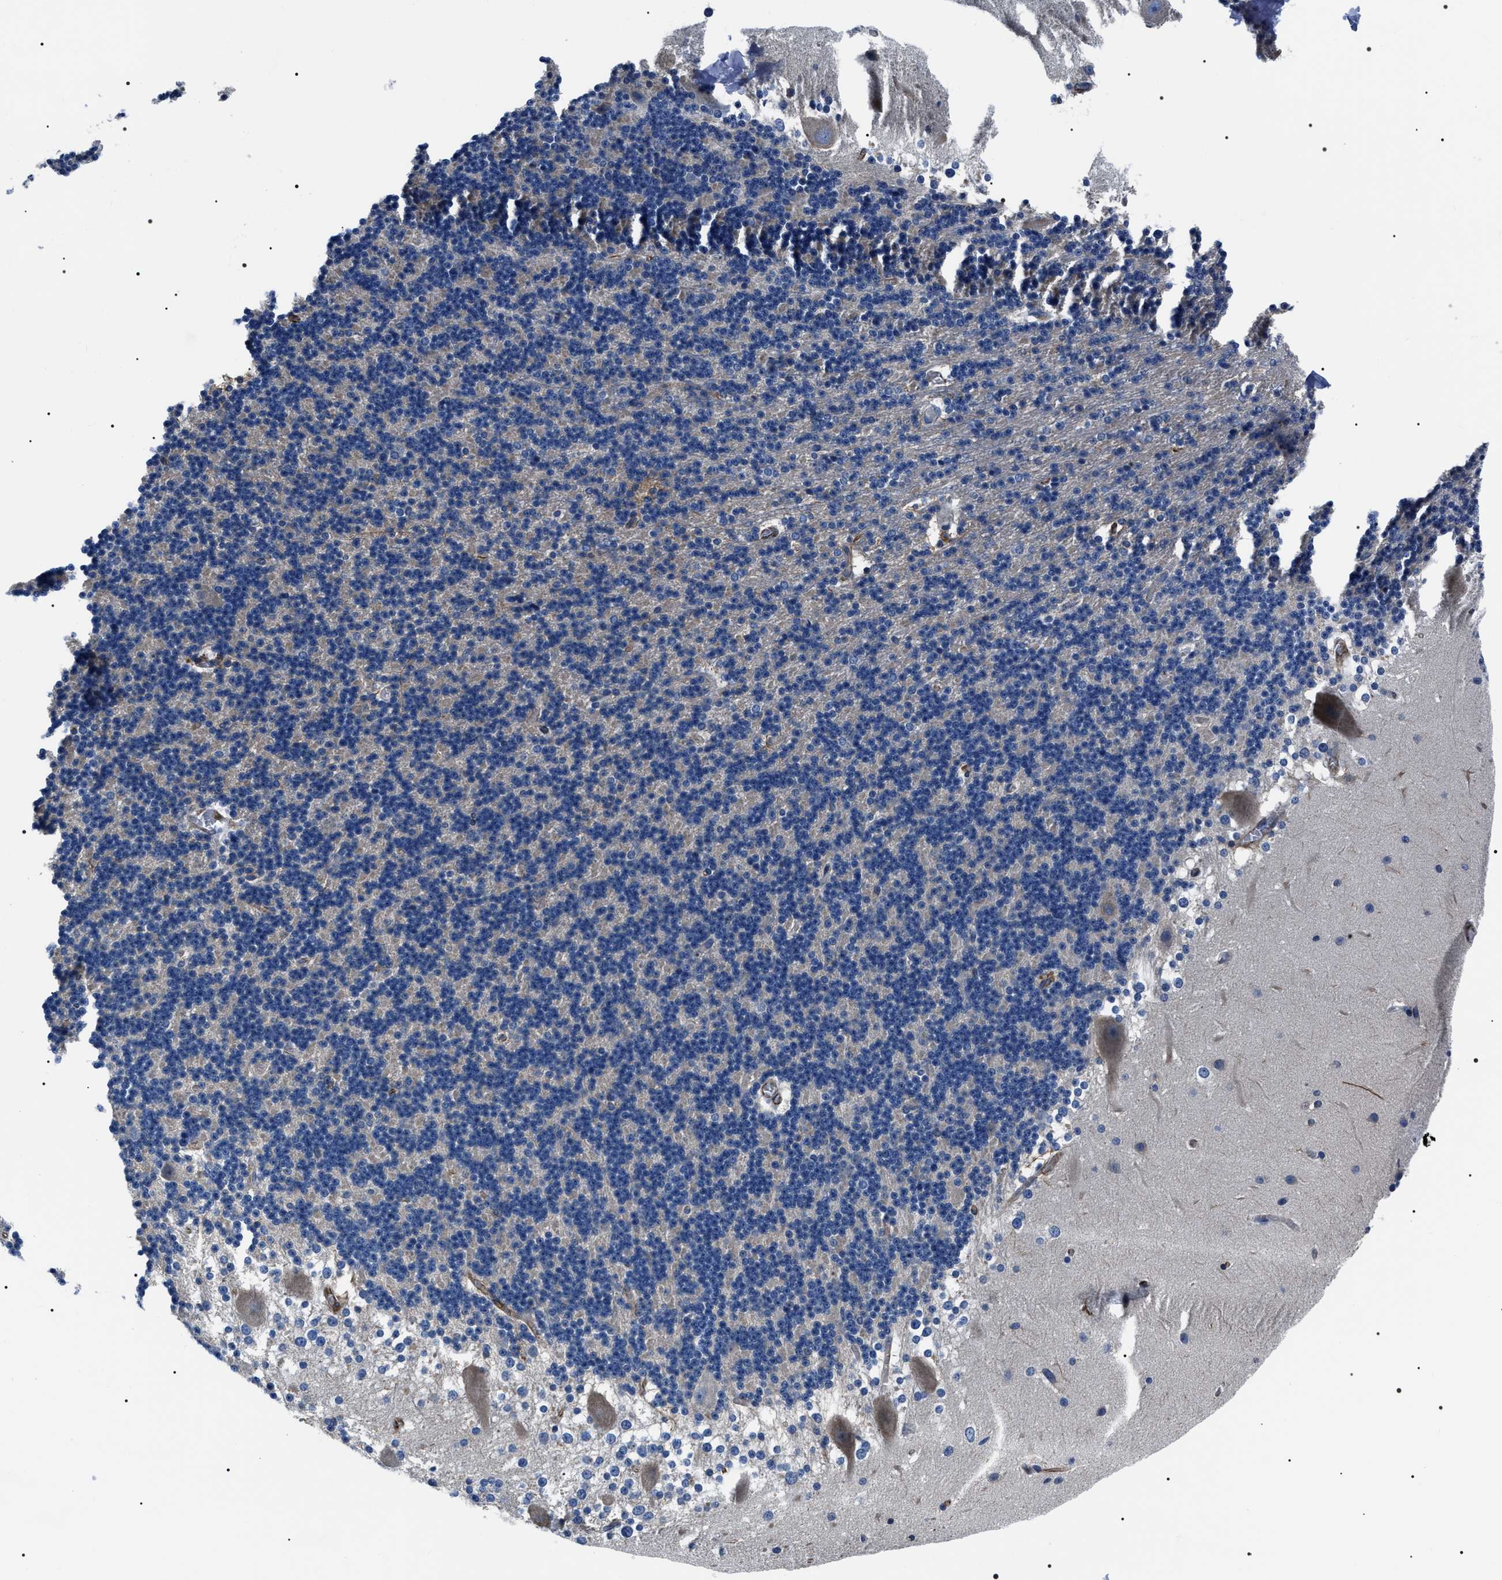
{"staining": {"intensity": "negative", "quantity": "none", "location": "none"}, "tissue": "cerebellum", "cell_type": "Cells in granular layer", "image_type": "normal", "snomed": [{"axis": "morphology", "description": "Normal tissue, NOS"}, {"axis": "topography", "description": "Cerebellum"}], "caption": "DAB (3,3'-diaminobenzidine) immunohistochemical staining of benign cerebellum exhibits no significant expression in cells in granular layer. (DAB (3,3'-diaminobenzidine) immunohistochemistry (IHC) with hematoxylin counter stain).", "gene": "BAG2", "patient": {"sex": "female", "age": 19}}